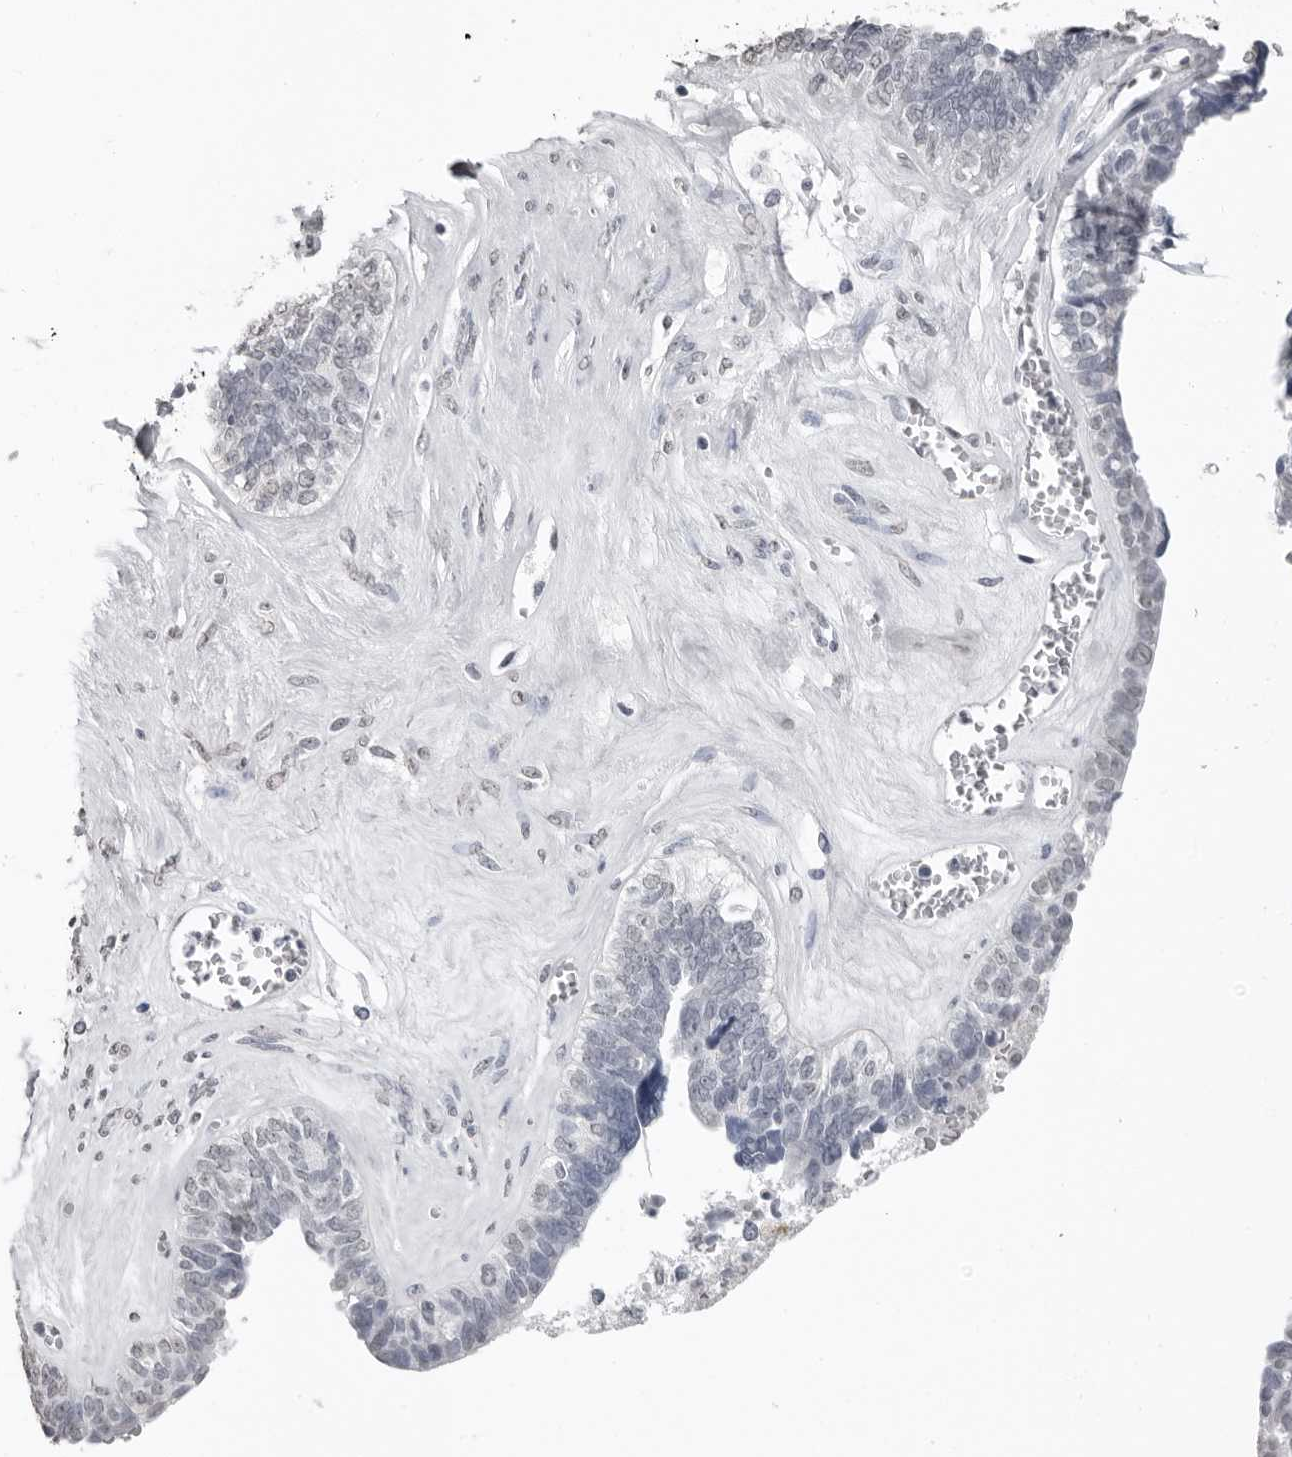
{"staining": {"intensity": "negative", "quantity": "none", "location": "none"}, "tissue": "ovarian cancer", "cell_type": "Tumor cells", "image_type": "cancer", "snomed": [{"axis": "morphology", "description": "Cystadenocarcinoma, serous, NOS"}, {"axis": "topography", "description": "Ovary"}], "caption": "Histopathology image shows no protein expression in tumor cells of ovarian serous cystadenocarcinoma tissue.", "gene": "HEPACAM", "patient": {"sex": "female", "age": 79}}